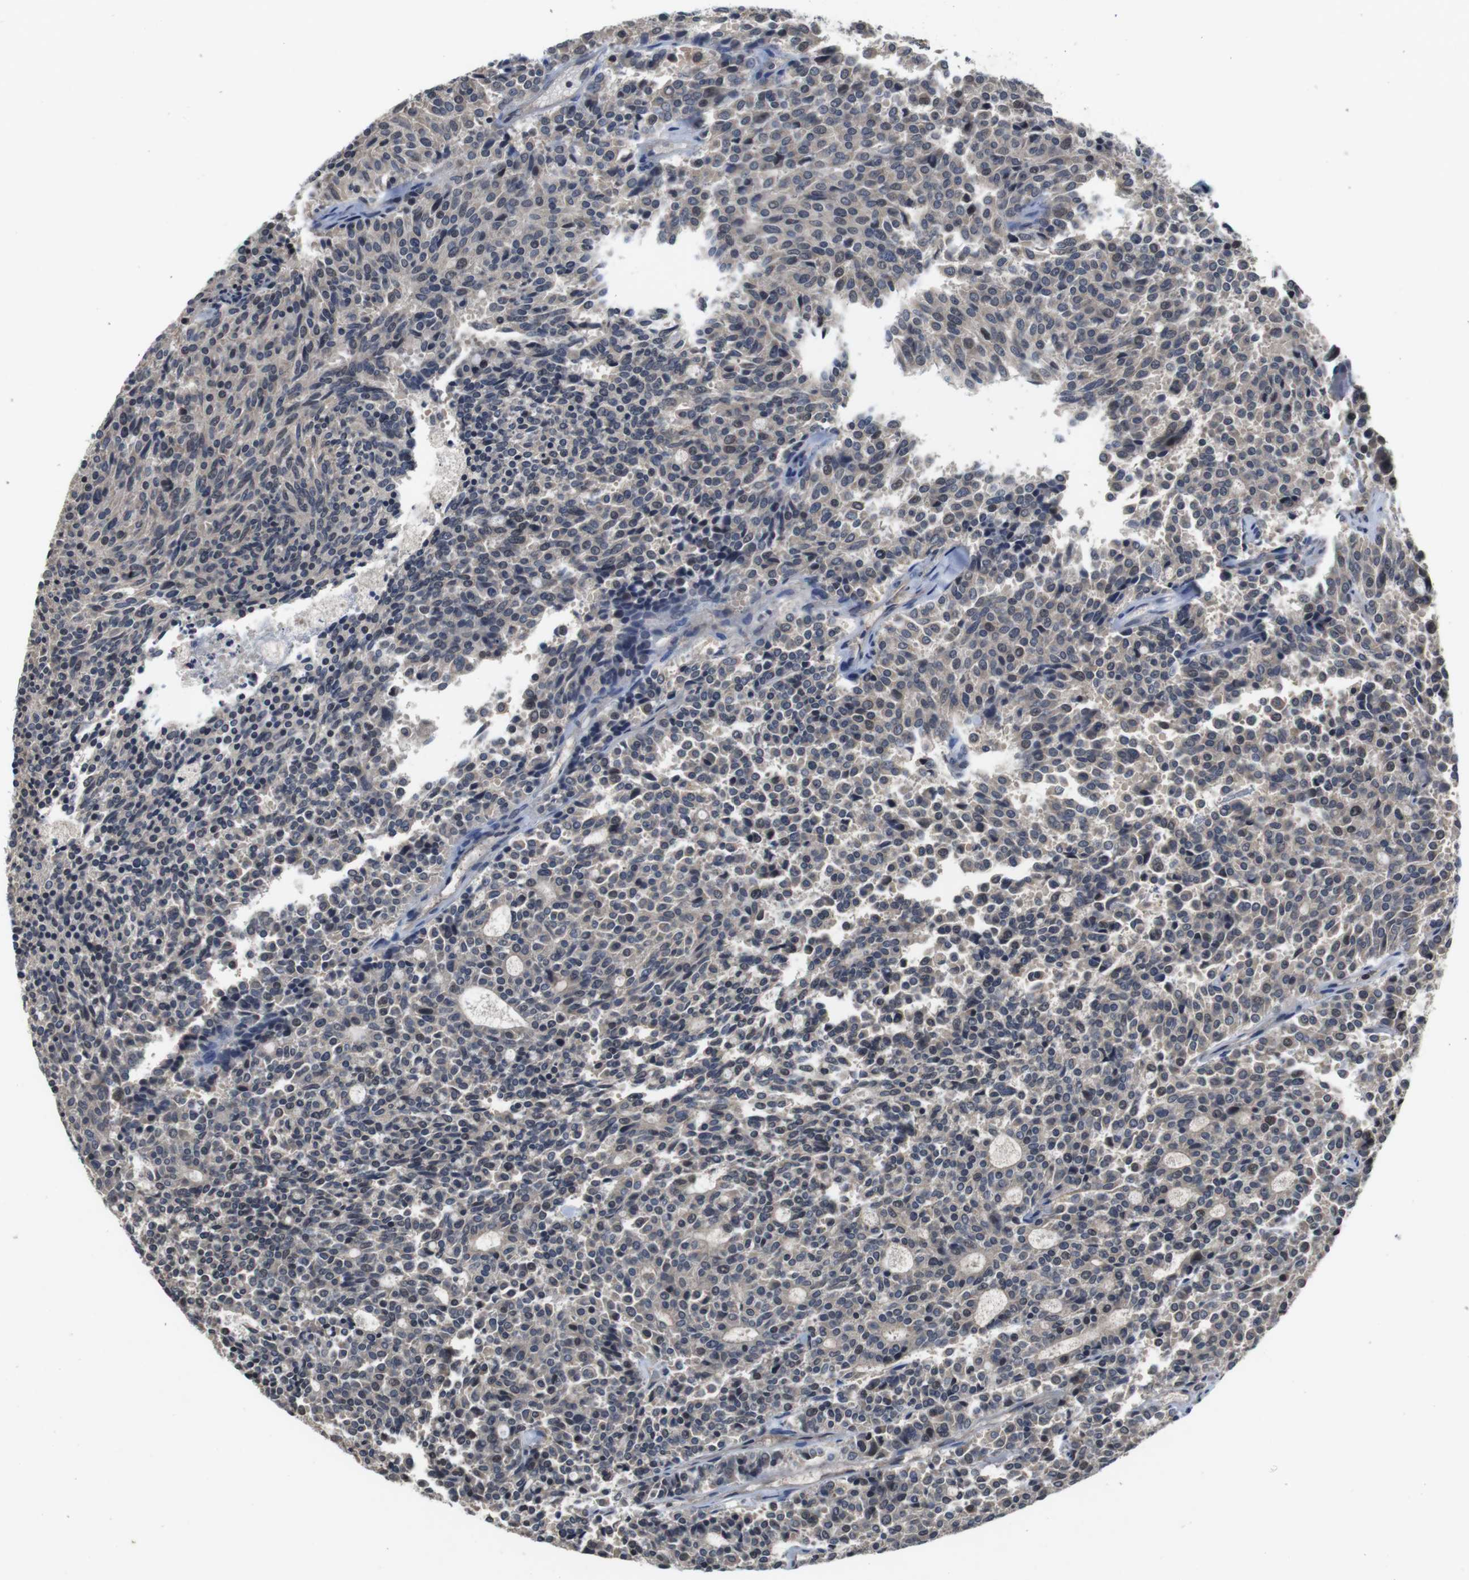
{"staining": {"intensity": "weak", "quantity": "25%-75%", "location": "cytoplasmic/membranous"}, "tissue": "carcinoid", "cell_type": "Tumor cells", "image_type": "cancer", "snomed": [{"axis": "morphology", "description": "Carcinoid, malignant, NOS"}, {"axis": "topography", "description": "Pancreas"}], "caption": "Immunohistochemical staining of human carcinoid demonstrates low levels of weak cytoplasmic/membranous protein staining in about 25%-75% of tumor cells. Nuclei are stained in blue.", "gene": "FADD", "patient": {"sex": "female", "age": 54}}